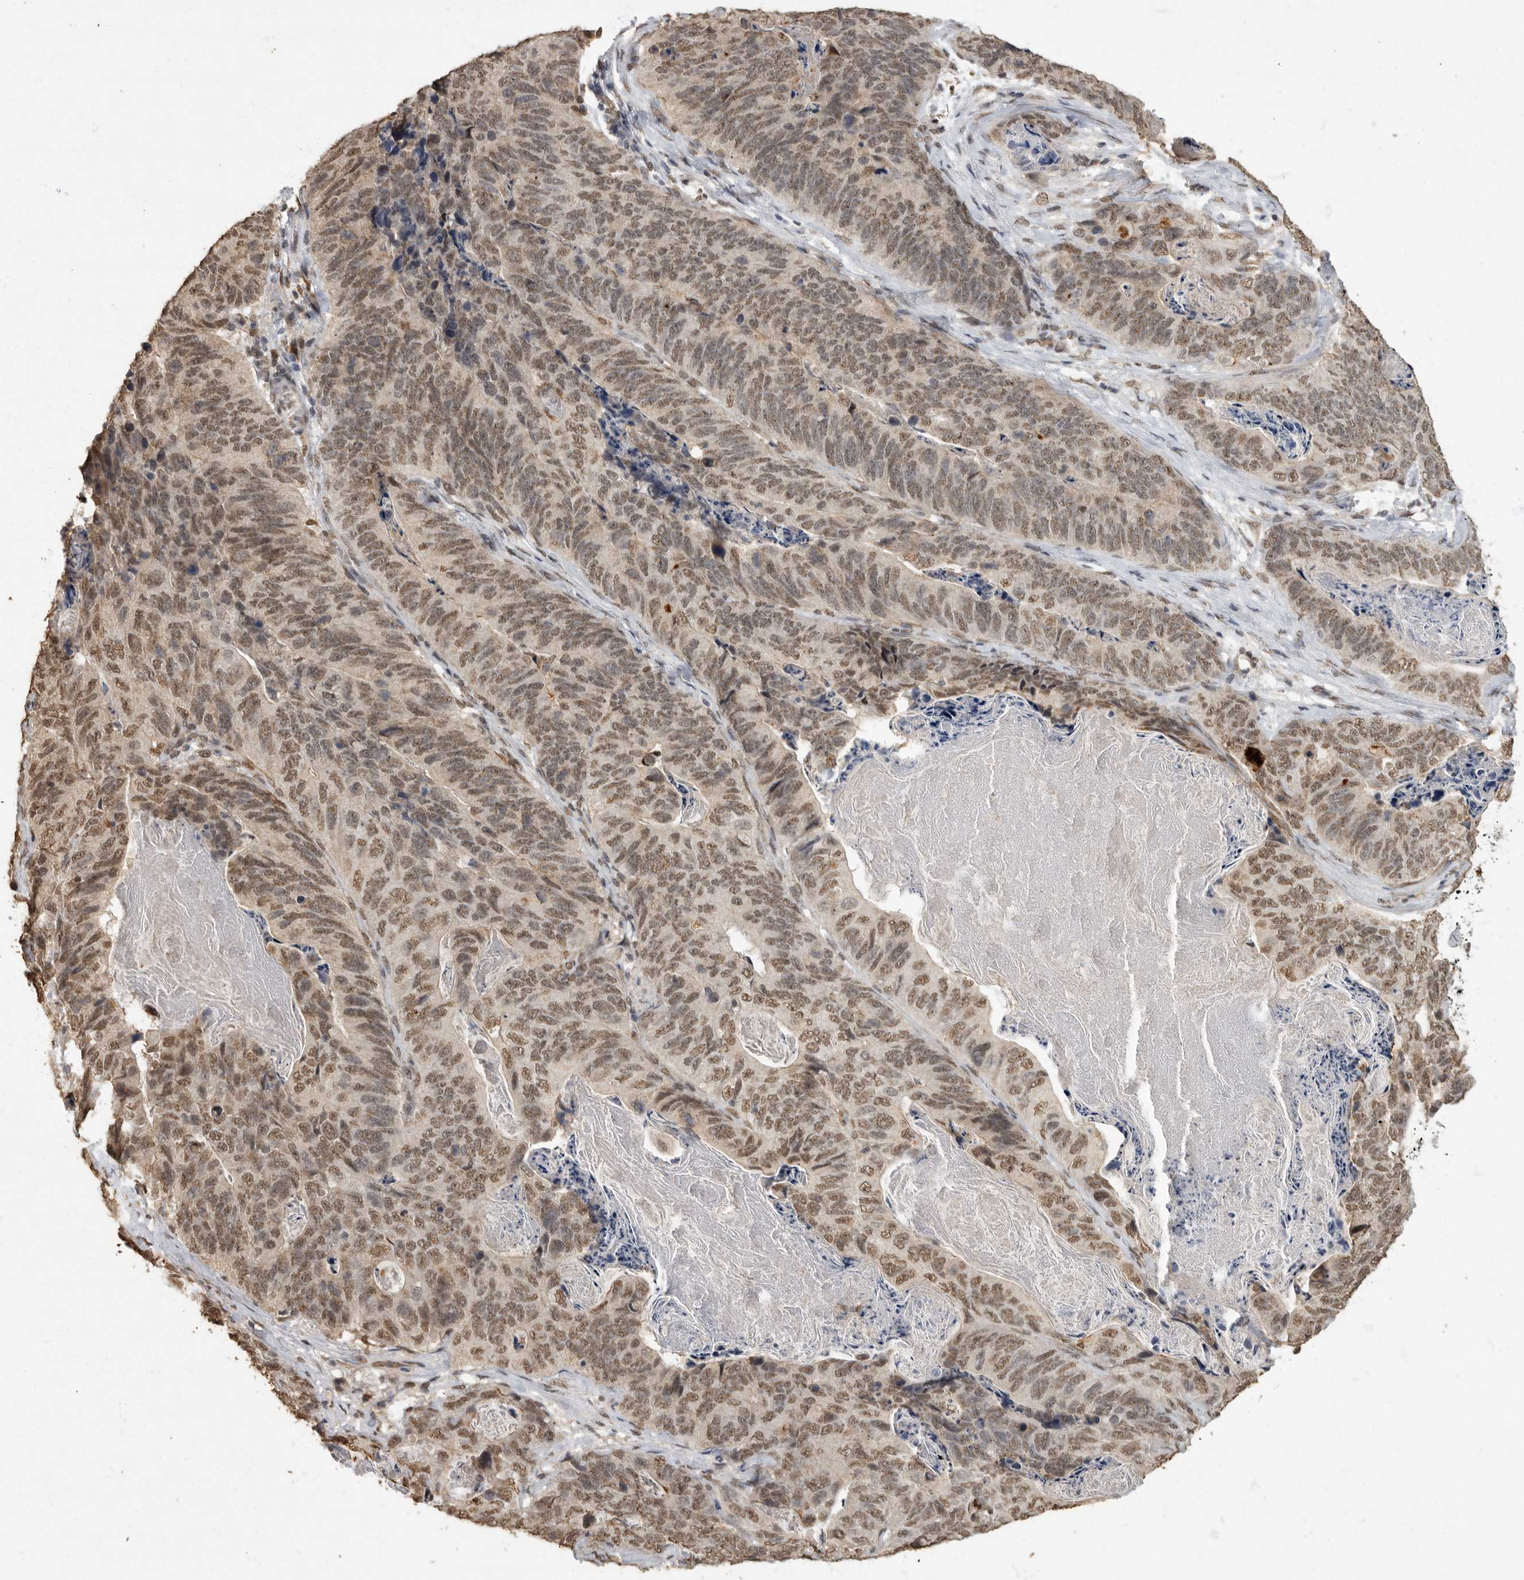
{"staining": {"intensity": "moderate", "quantity": ">75%", "location": "nuclear"}, "tissue": "stomach cancer", "cell_type": "Tumor cells", "image_type": "cancer", "snomed": [{"axis": "morphology", "description": "Normal tissue, NOS"}, {"axis": "morphology", "description": "Adenocarcinoma, NOS"}, {"axis": "topography", "description": "Stomach"}], "caption": "DAB immunohistochemical staining of human stomach cancer (adenocarcinoma) demonstrates moderate nuclear protein staining in about >75% of tumor cells.", "gene": "NBL1", "patient": {"sex": "female", "age": 89}}